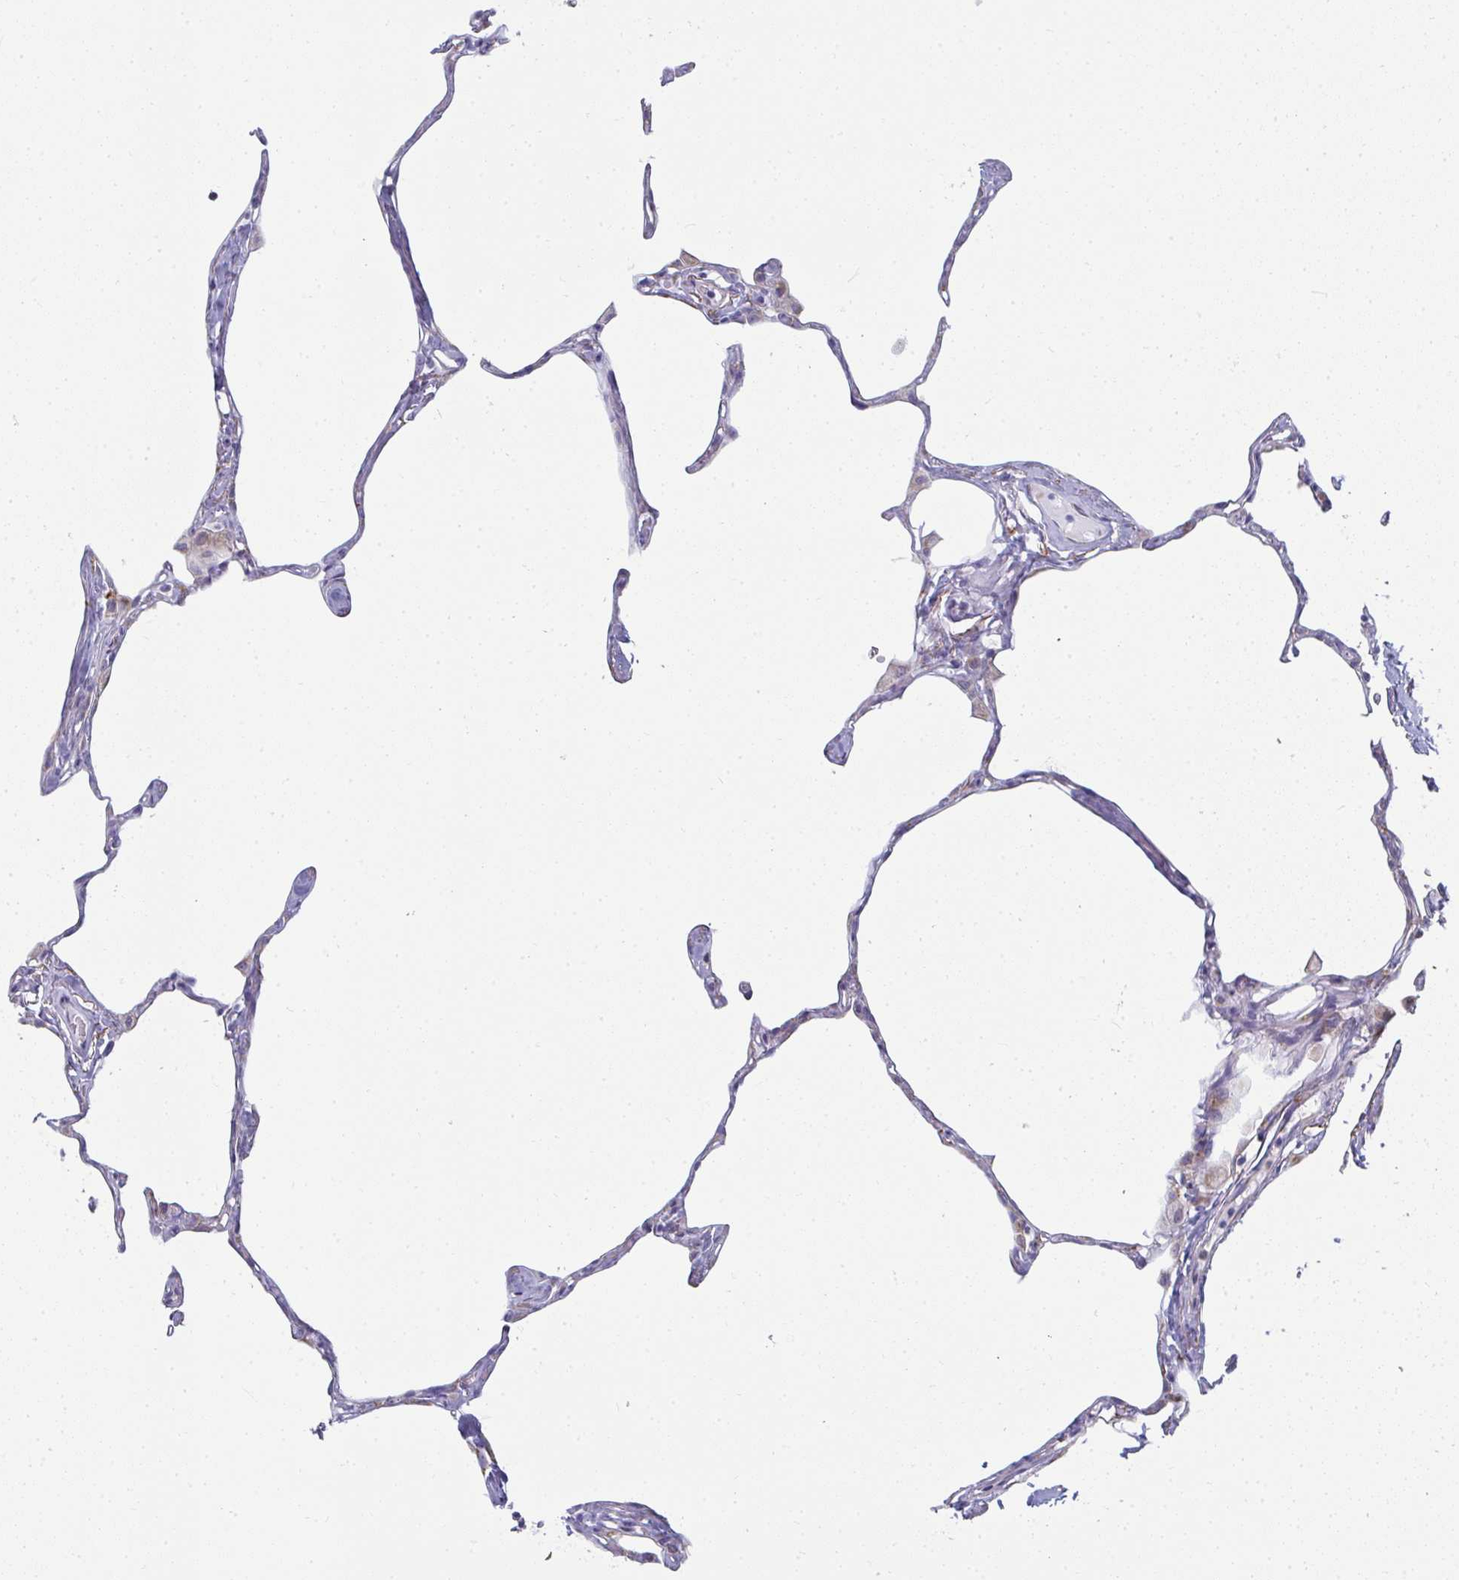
{"staining": {"intensity": "weak", "quantity": "<25%", "location": "cytoplasmic/membranous"}, "tissue": "lung", "cell_type": "Alveolar cells", "image_type": "normal", "snomed": [{"axis": "morphology", "description": "Normal tissue, NOS"}, {"axis": "topography", "description": "Lung"}], "caption": "Human lung stained for a protein using IHC displays no staining in alveolar cells.", "gene": "SHROOM1", "patient": {"sex": "male", "age": 65}}